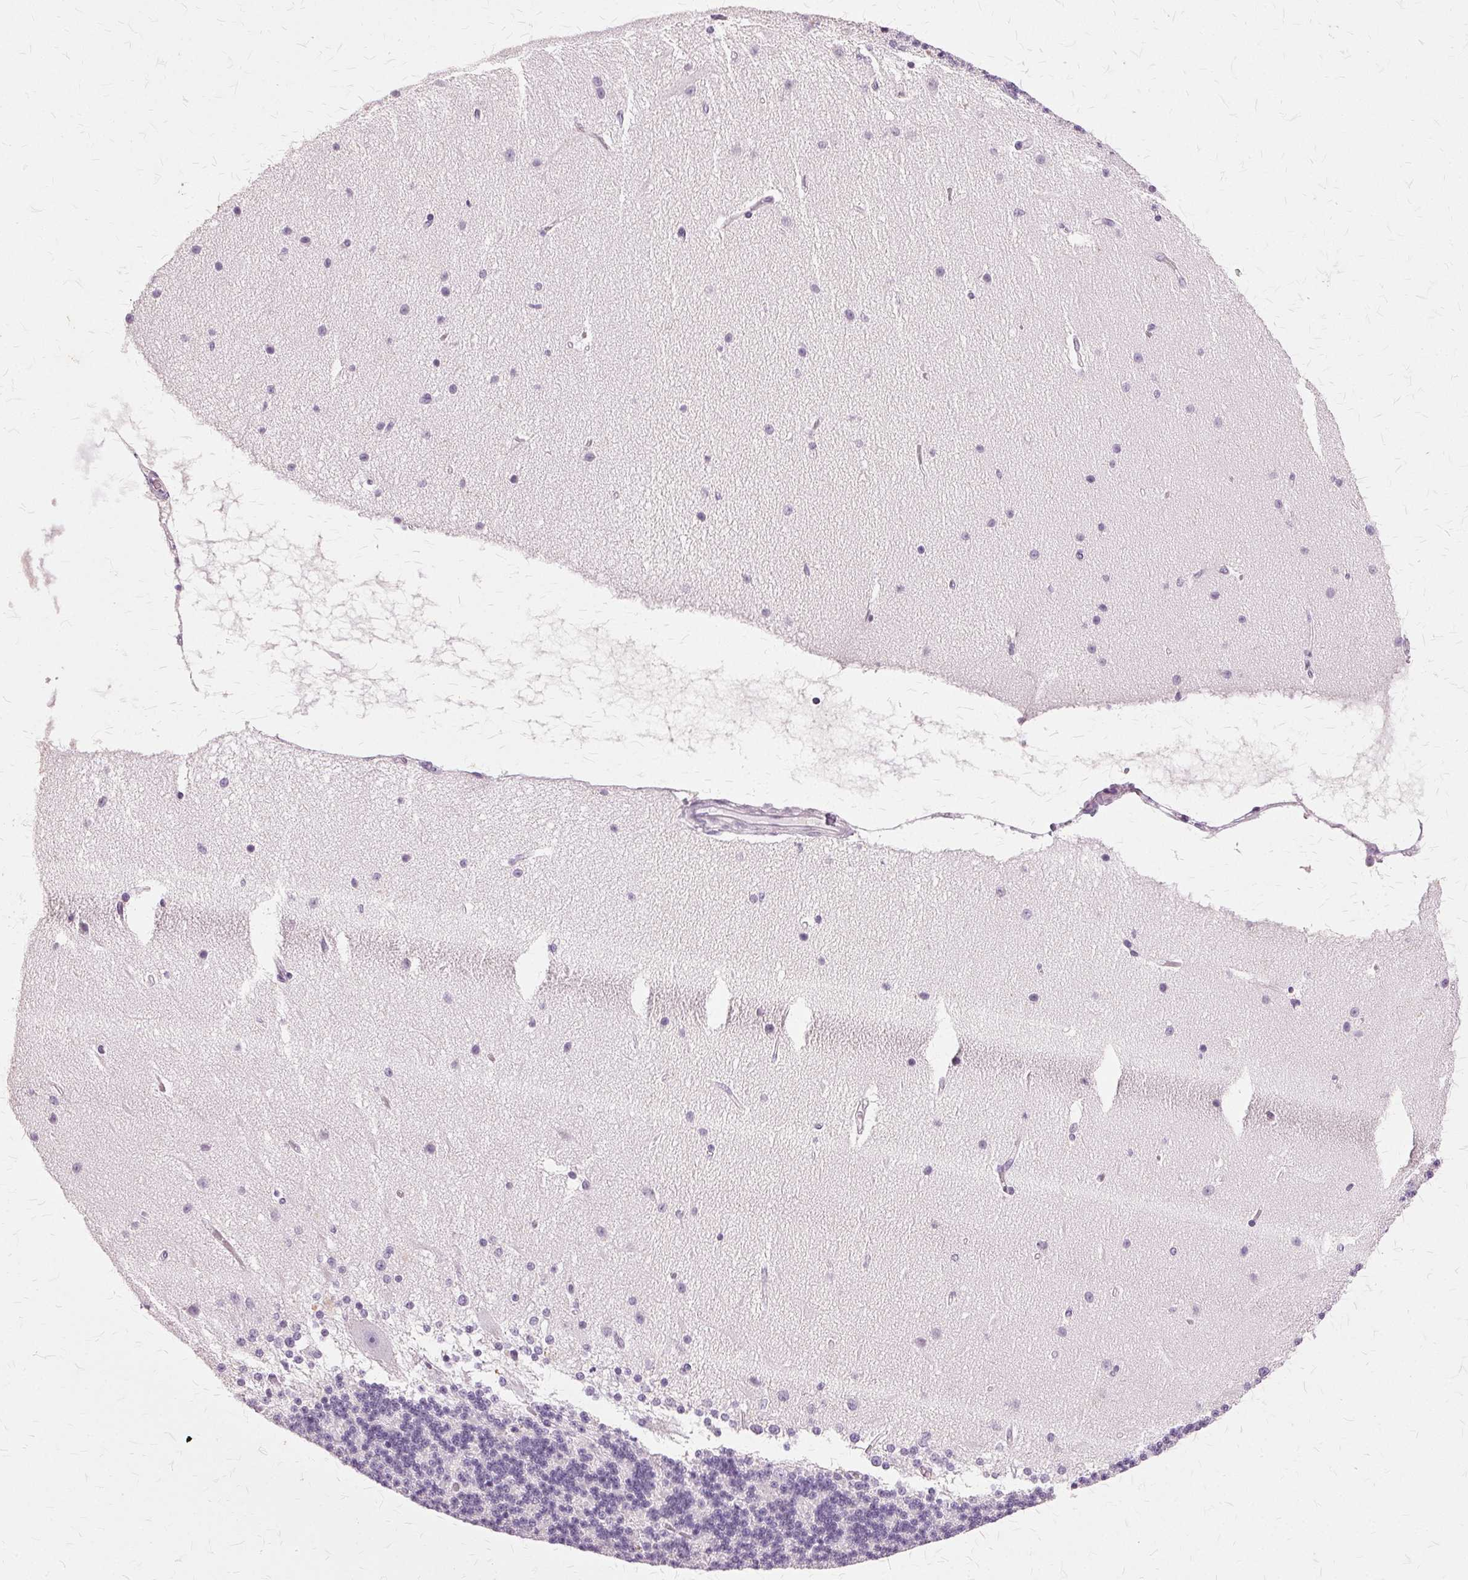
{"staining": {"intensity": "negative", "quantity": "none", "location": "none"}, "tissue": "cerebellum", "cell_type": "Cells in granular layer", "image_type": "normal", "snomed": [{"axis": "morphology", "description": "Normal tissue, NOS"}, {"axis": "topography", "description": "Cerebellum"}], "caption": "This is a histopathology image of immunohistochemistry staining of benign cerebellum, which shows no staining in cells in granular layer. (Brightfield microscopy of DAB (3,3'-diaminobenzidine) immunohistochemistry (IHC) at high magnification).", "gene": "SLC45A3", "patient": {"sex": "female", "age": 54}}